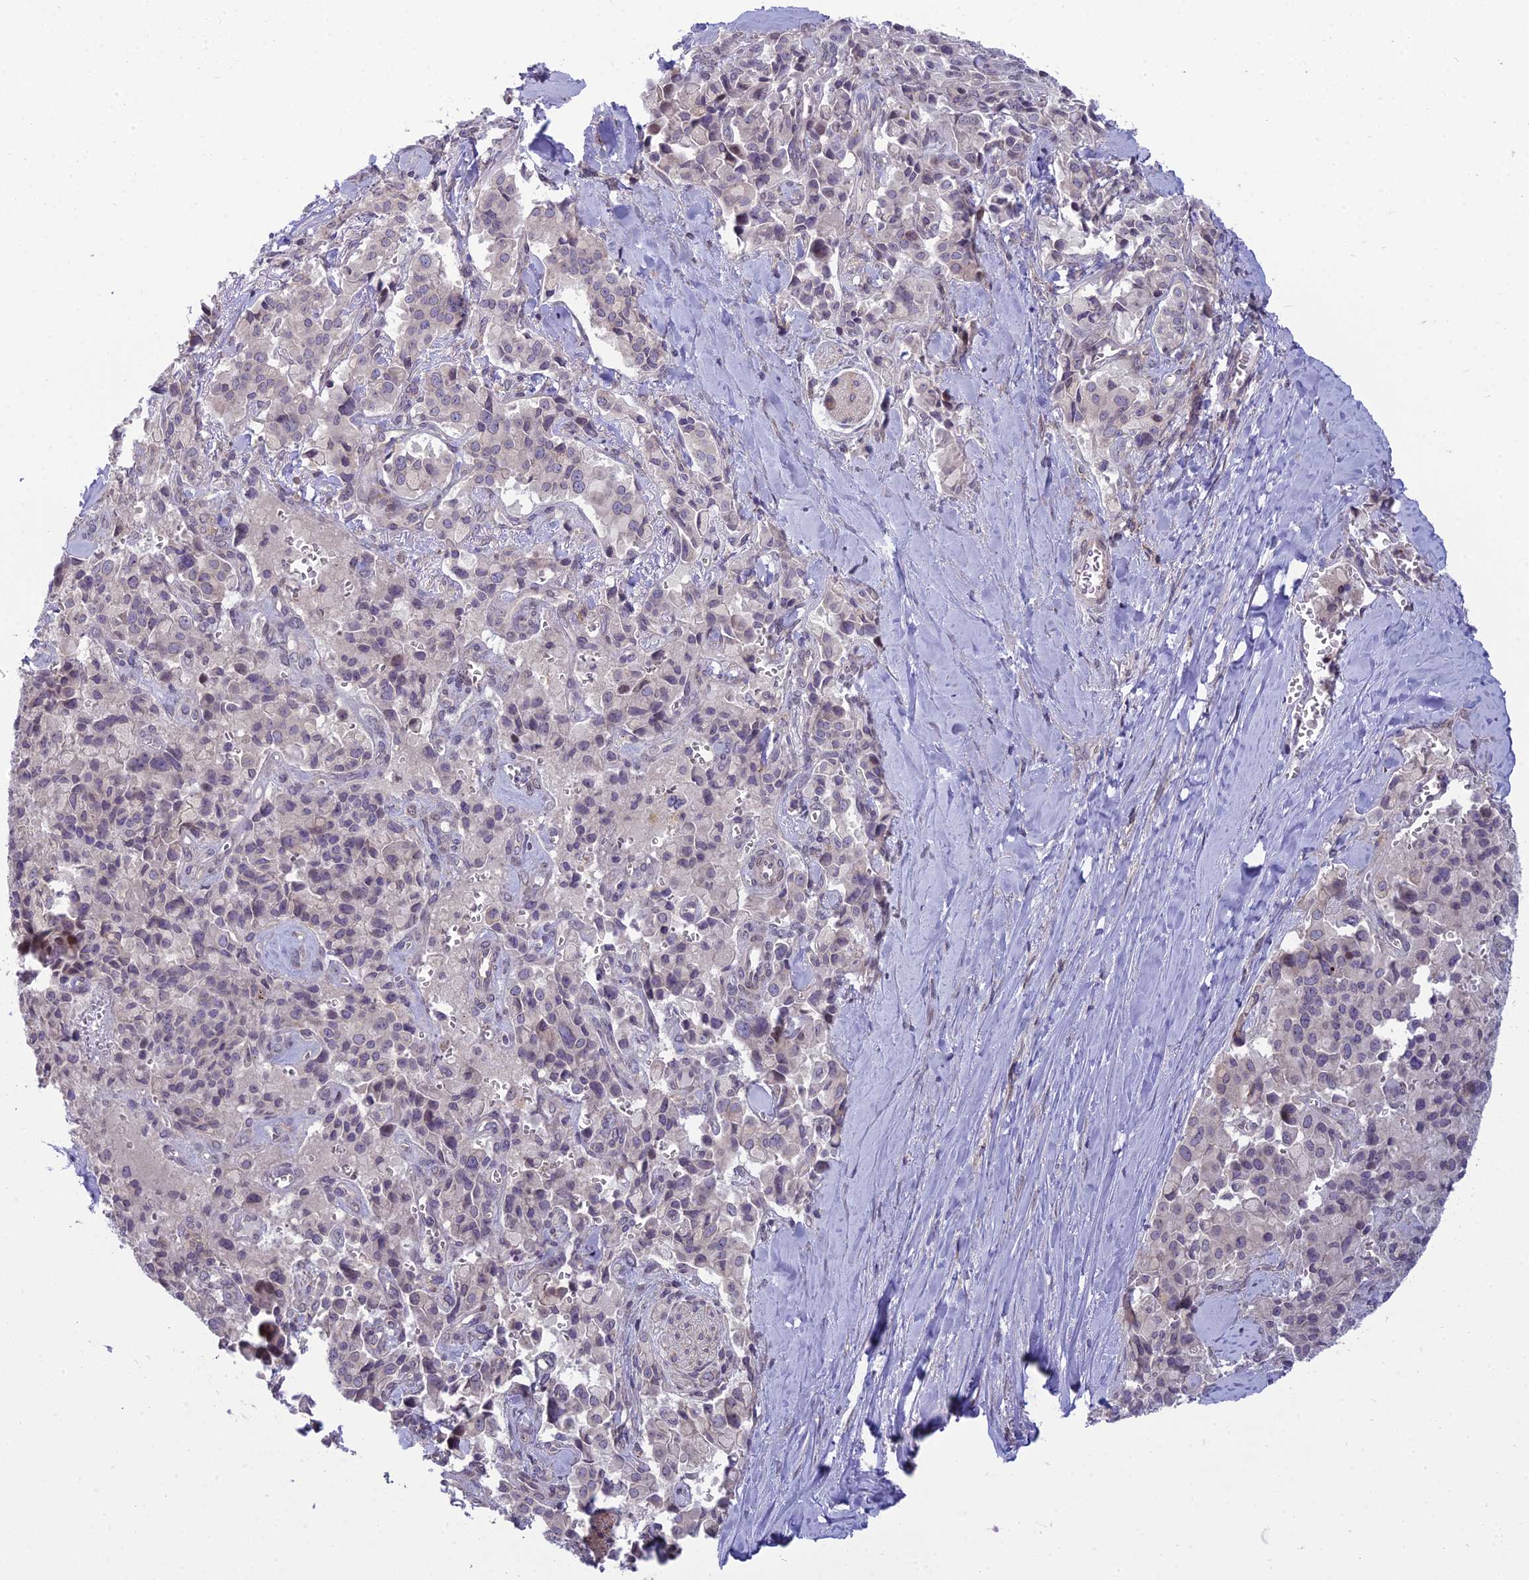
{"staining": {"intensity": "negative", "quantity": "none", "location": "none"}, "tissue": "pancreatic cancer", "cell_type": "Tumor cells", "image_type": "cancer", "snomed": [{"axis": "morphology", "description": "Adenocarcinoma, NOS"}, {"axis": "topography", "description": "Pancreas"}], "caption": "A histopathology image of adenocarcinoma (pancreatic) stained for a protein exhibits no brown staining in tumor cells.", "gene": "DTX2", "patient": {"sex": "male", "age": 65}}